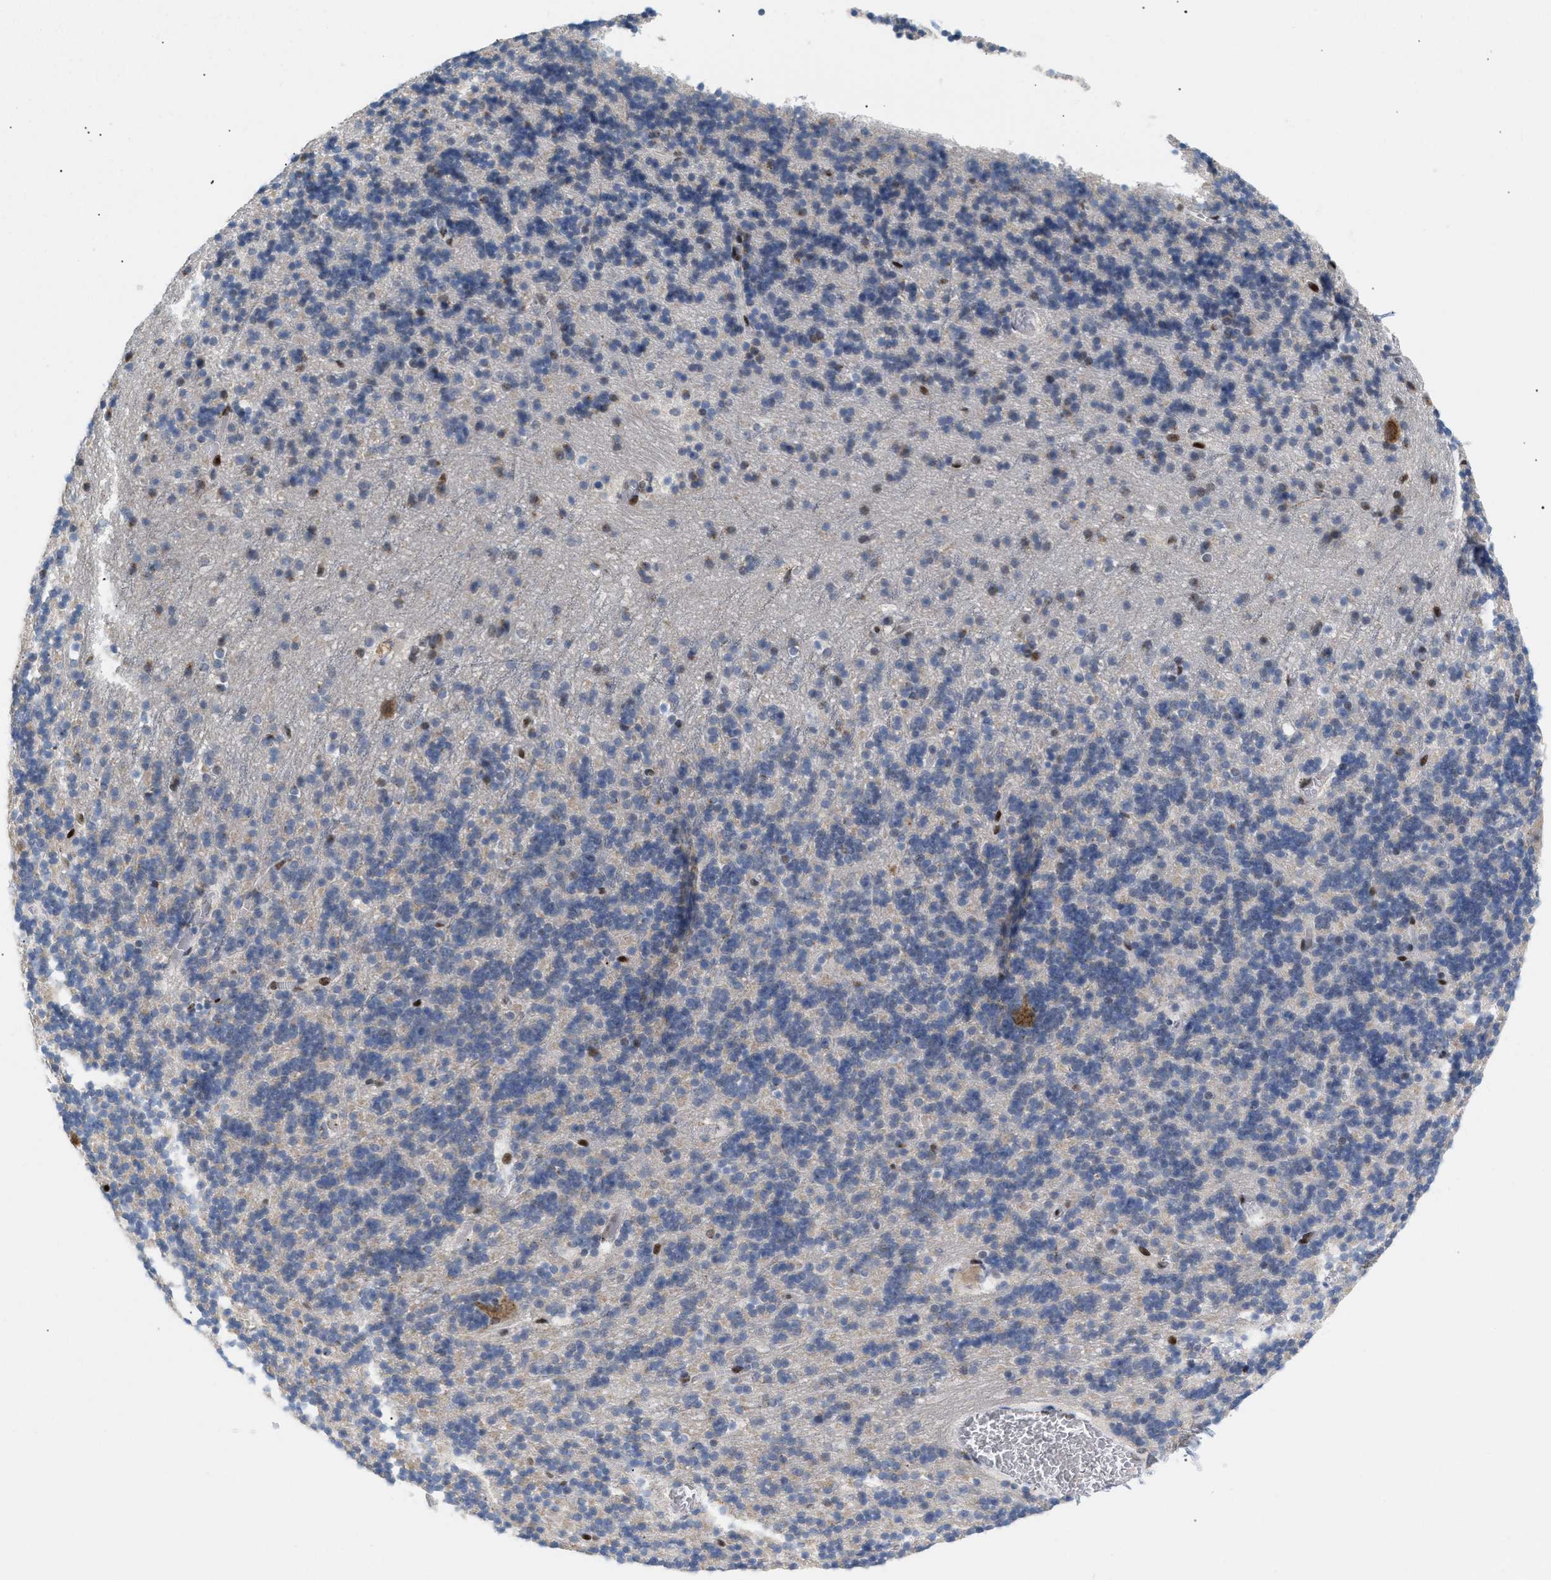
{"staining": {"intensity": "moderate", "quantity": "<25%", "location": "nuclear"}, "tissue": "cerebellum", "cell_type": "Cells in granular layer", "image_type": "normal", "snomed": [{"axis": "morphology", "description": "Normal tissue, NOS"}, {"axis": "topography", "description": "Cerebellum"}], "caption": "Brown immunohistochemical staining in benign cerebellum displays moderate nuclear staining in about <25% of cells in granular layer.", "gene": "PPARD", "patient": {"sex": "male", "age": 45}}